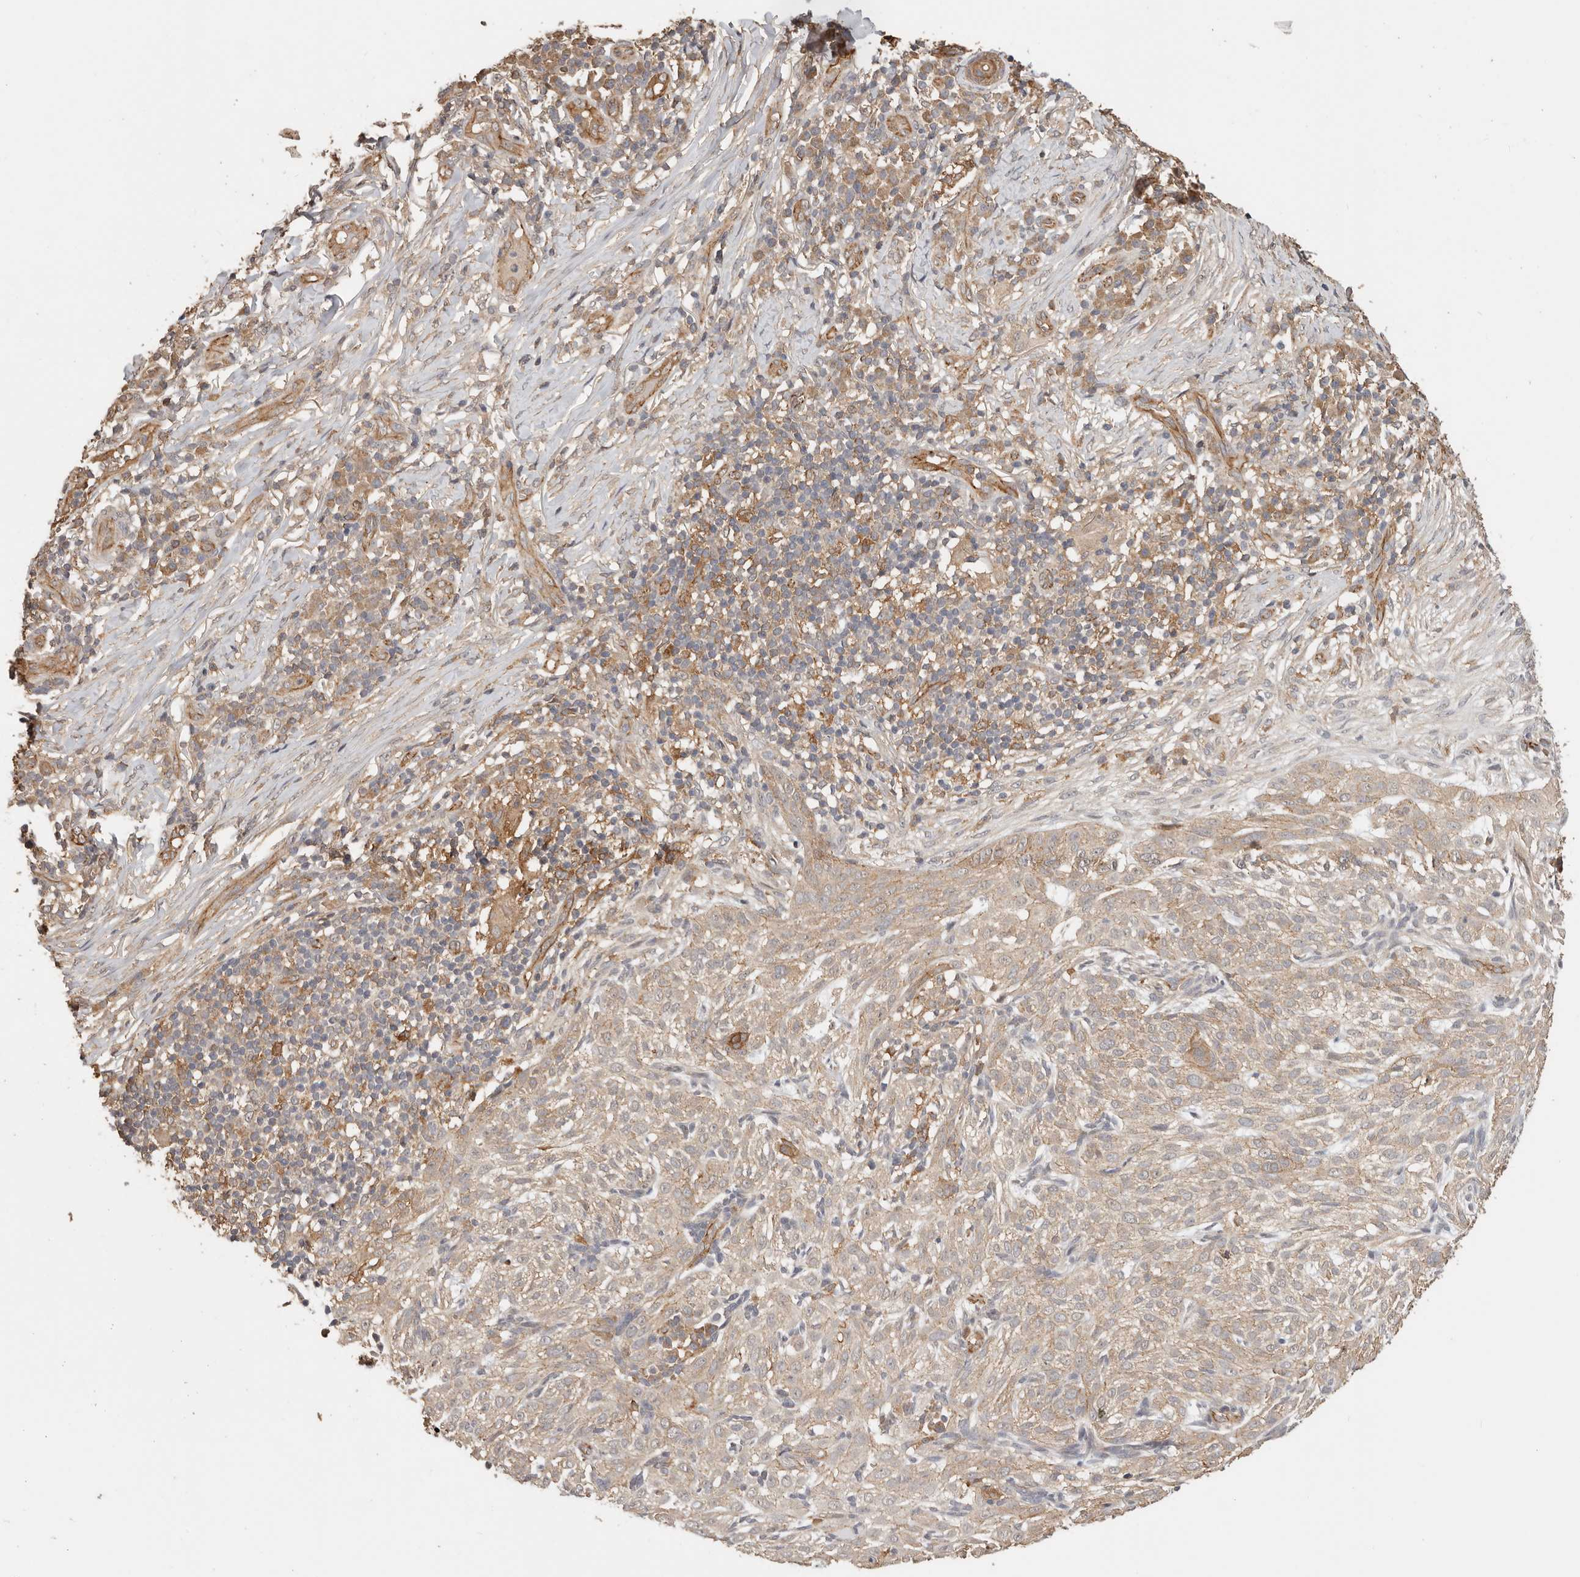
{"staining": {"intensity": "weak", "quantity": ">75%", "location": "cytoplasmic/membranous"}, "tissue": "skin cancer", "cell_type": "Tumor cells", "image_type": "cancer", "snomed": [{"axis": "morphology", "description": "Basal cell carcinoma"}, {"axis": "topography", "description": "Skin"}], "caption": "Skin cancer (basal cell carcinoma) stained for a protein (brown) exhibits weak cytoplasmic/membranous positive expression in approximately >75% of tumor cells.", "gene": "AFDN", "patient": {"sex": "female", "age": 64}}